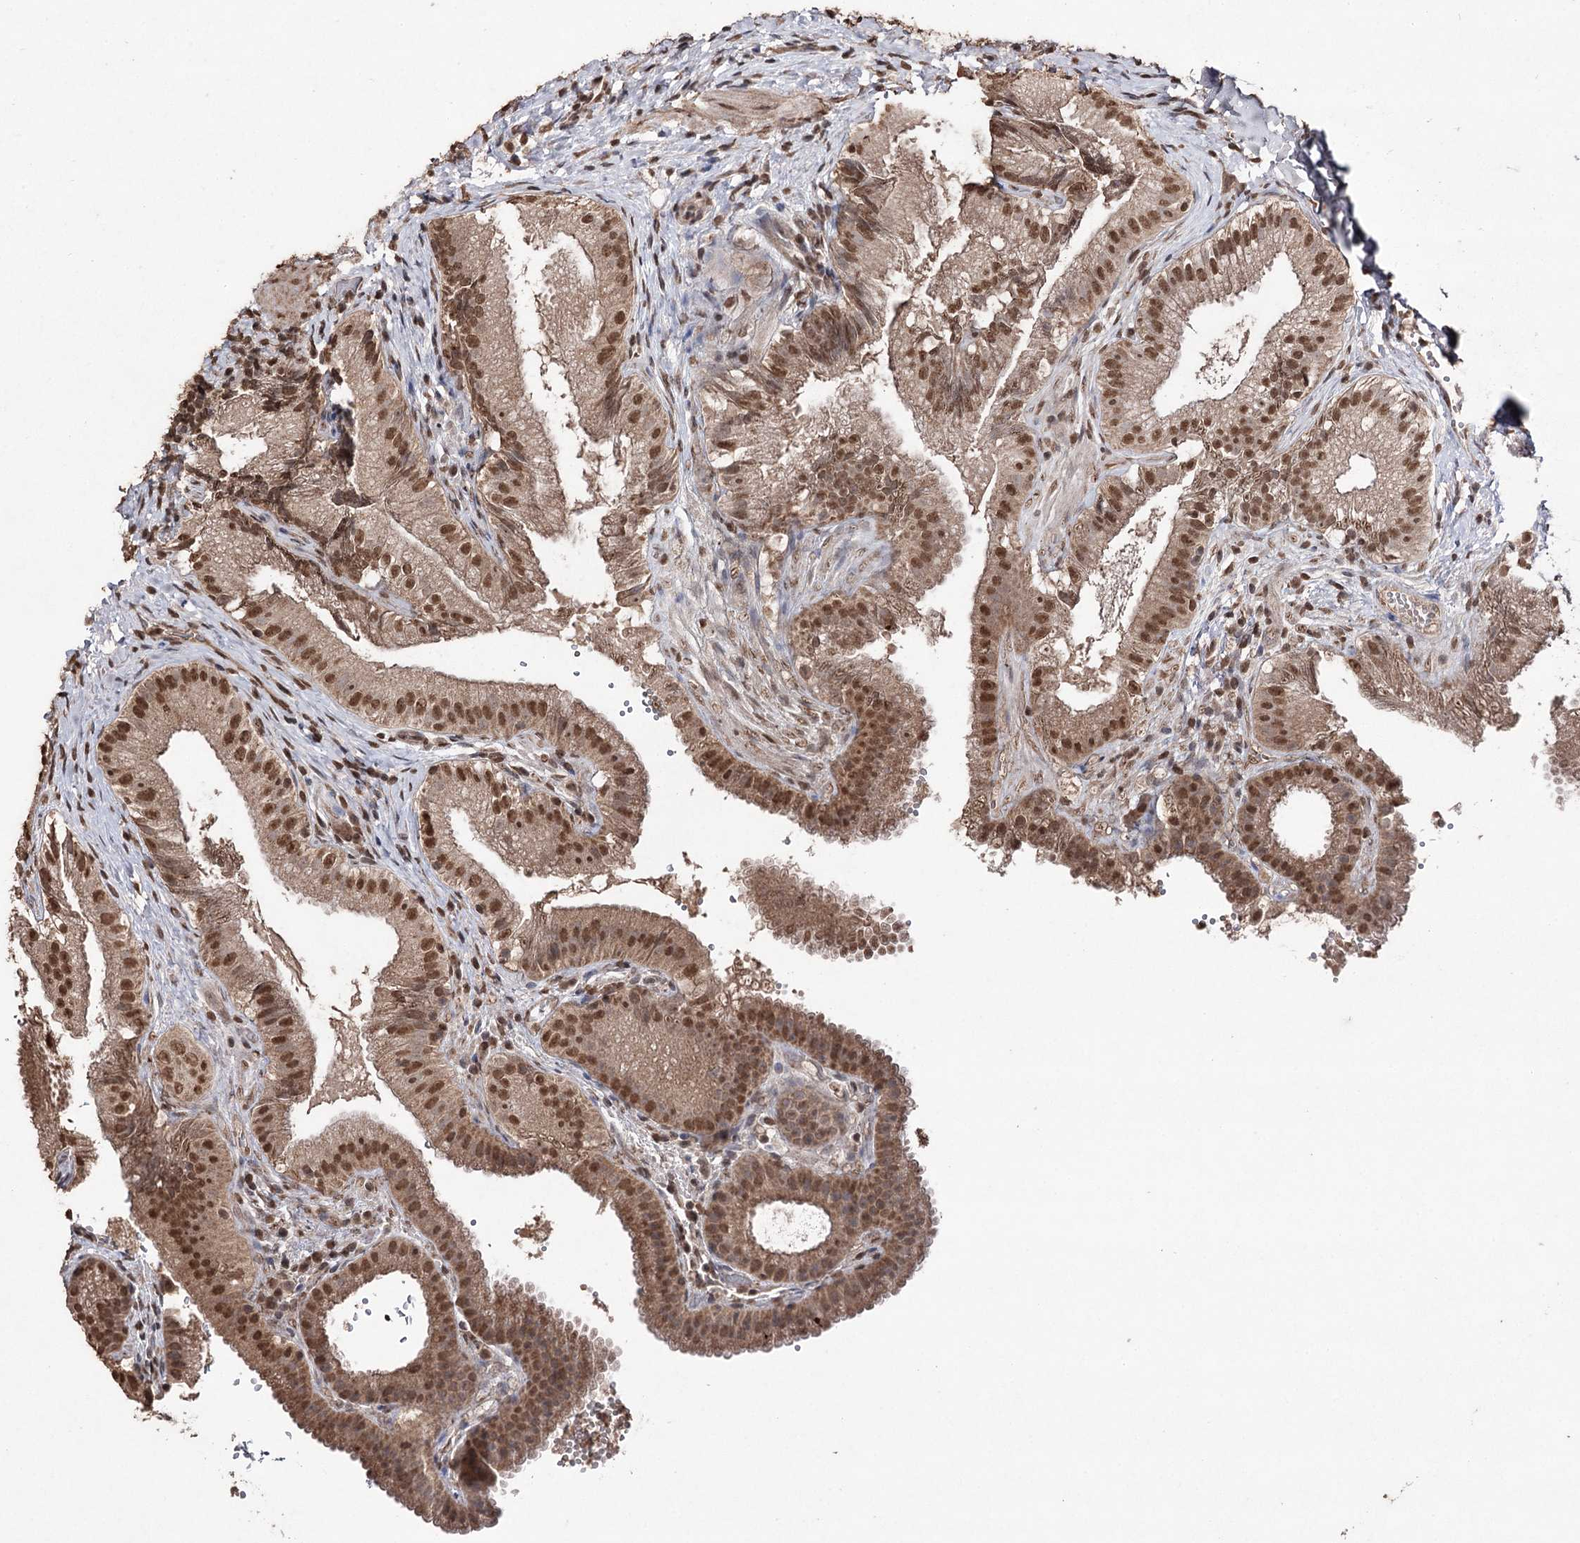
{"staining": {"intensity": "strong", "quantity": ">75%", "location": "nuclear"}, "tissue": "gallbladder", "cell_type": "Glandular cells", "image_type": "normal", "snomed": [{"axis": "morphology", "description": "Normal tissue, NOS"}, {"axis": "topography", "description": "Gallbladder"}], "caption": "An IHC histopathology image of benign tissue is shown. Protein staining in brown shows strong nuclear positivity in gallbladder within glandular cells. Nuclei are stained in blue.", "gene": "ATG14", "patient": {"sex": "female", "age": 30}}